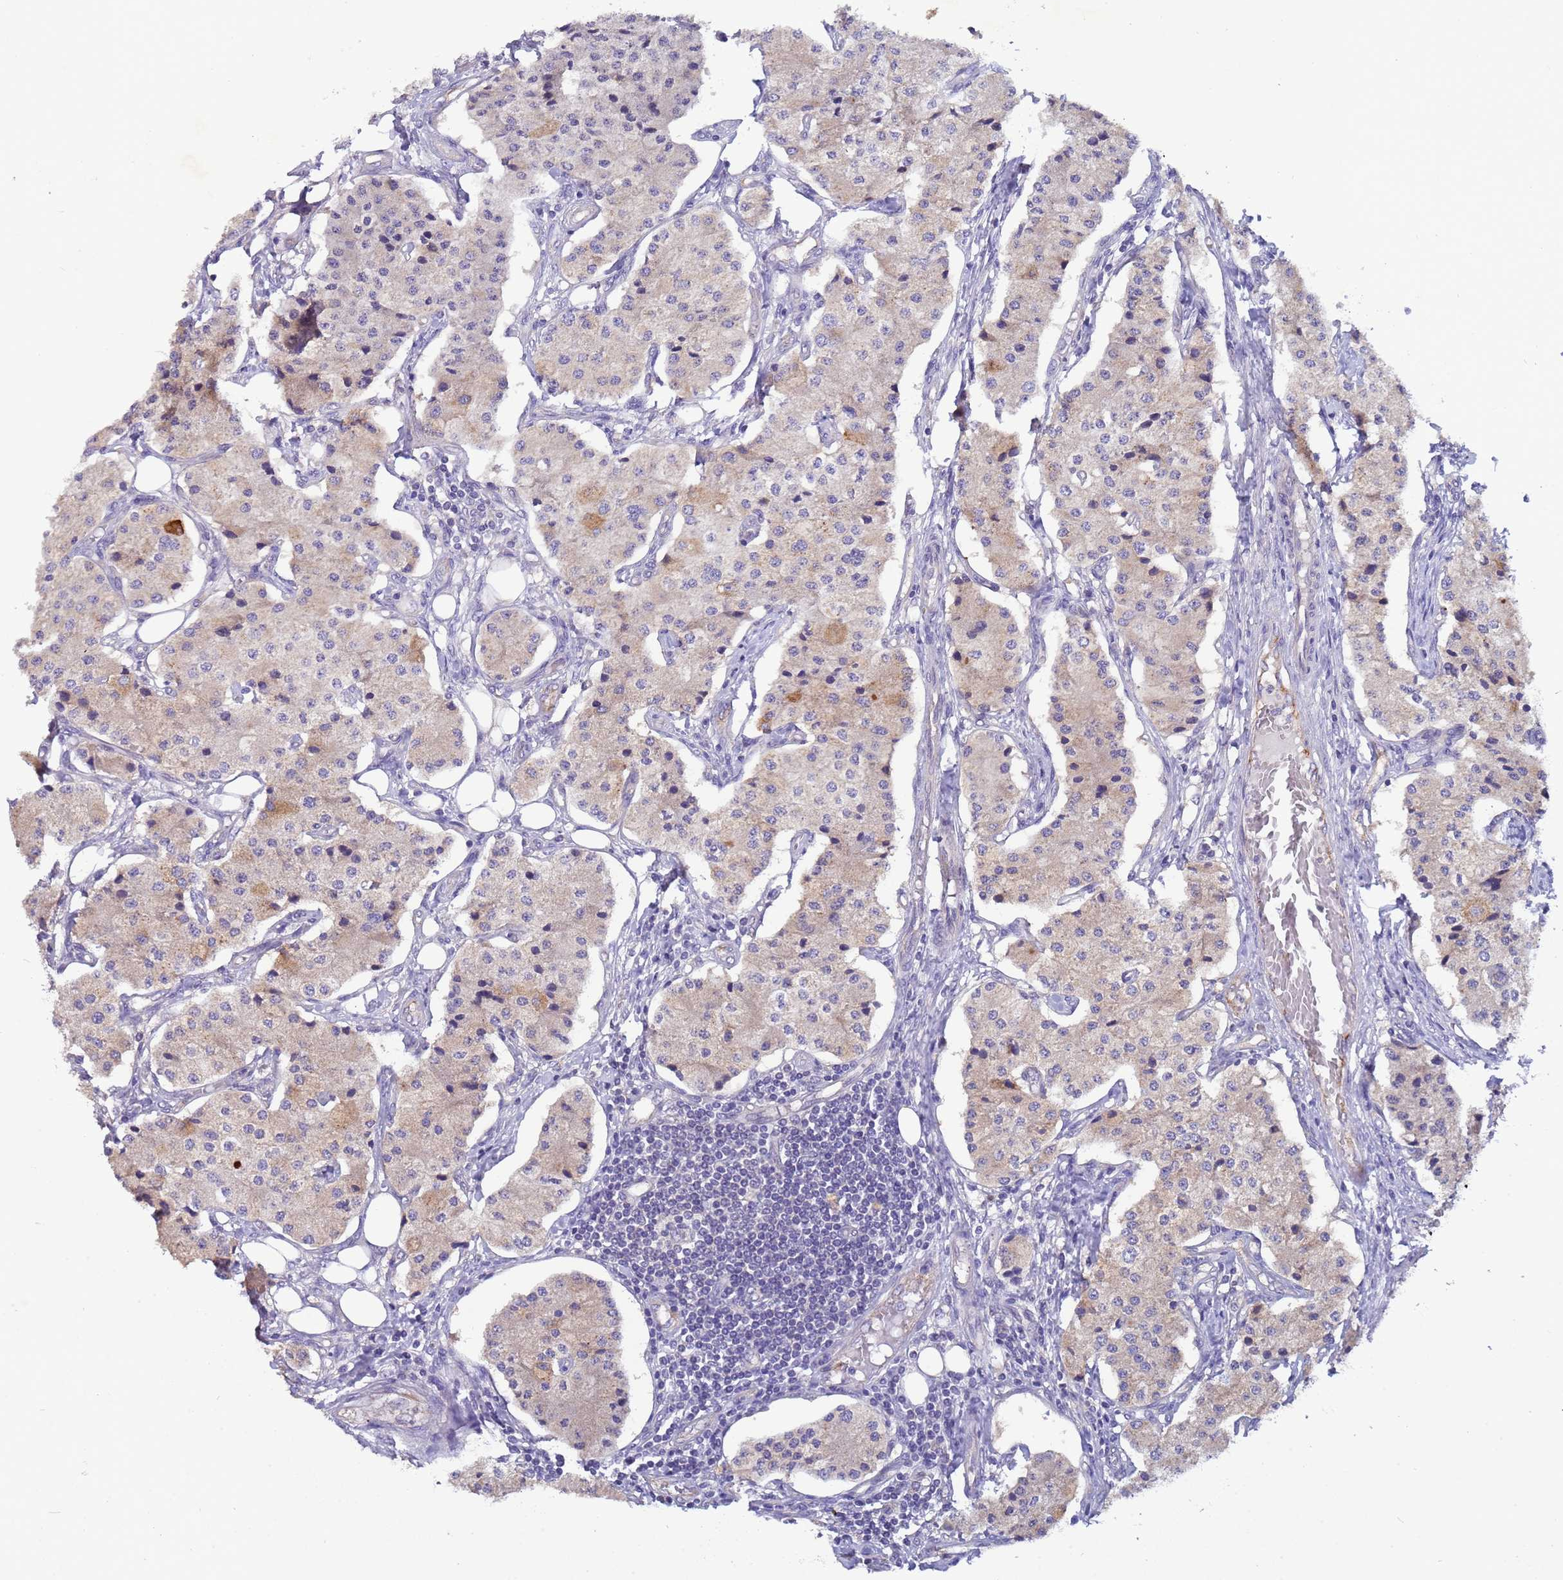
{"staining": {"intensity": "weak", "quantity": "<25%", "location": "cytoplasmic/membranous"}, "tissue": "carcinoid", "cell_type": "Tumor cells", "image_type": "cancer", "snomed": [{"axis": "morphology", "description": "Carcinoid, malignant, NOS"}, {"axis": "topography", "description": "Colon"}], "caption": "High magnification brightfield microscopy of carcinoid (malignant) stained with DAB (3,3'-diaminobenzidine) (brown) and counterstained with hematoxylin (blue): tumor cells show no significant positivity. The staining is performed using DAB (3,3'-diaminobenzidine) brown chromogen with nuclei counter-stained in using hematoxylin.", "gene": "ZNF248", "patient": {"sex": "female", "age": 52}}